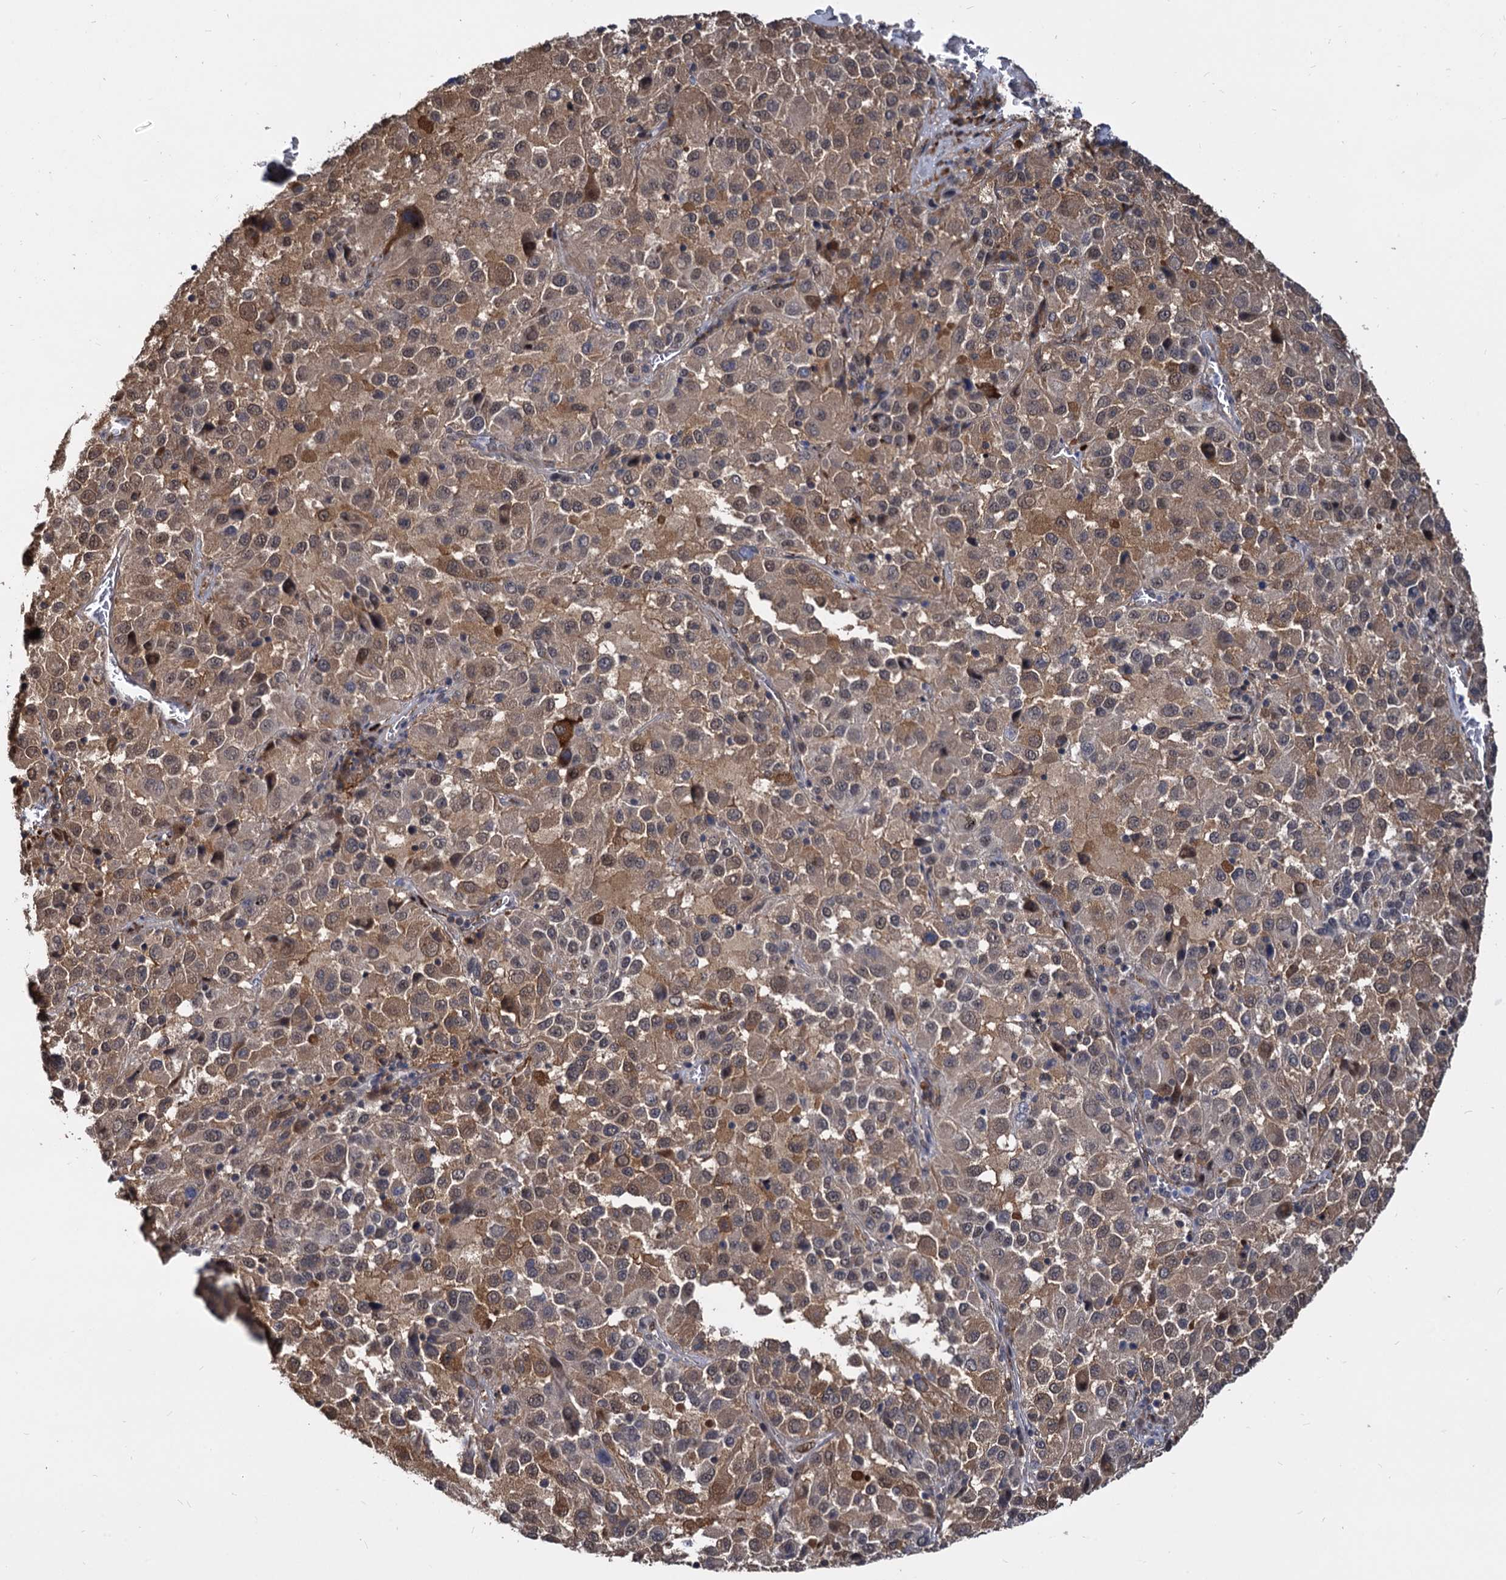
{"staining": {"intensity": "moderate", "quantity": ">75%", "location": "cytoplasmic/membranous,nuclear"}, "tissue": "melanoma", "cell_type": "Tumor cells", "image_type": "cancer", "snomed": [{"axis": "morphology", "description": "Malignant melanoma, Metastatic site"}, {"axis": "topography", "description": "Lung"}], "caption": "Malignant melanoma (metastatic site) stained with immunohistochemistry (IHC) demonstrates moderate cytoplasmic/membranous and nuclear expression in about >75% of tumor cells.", "gene": "PSMD4", "patient": {"sex": "male", "age": 64}}